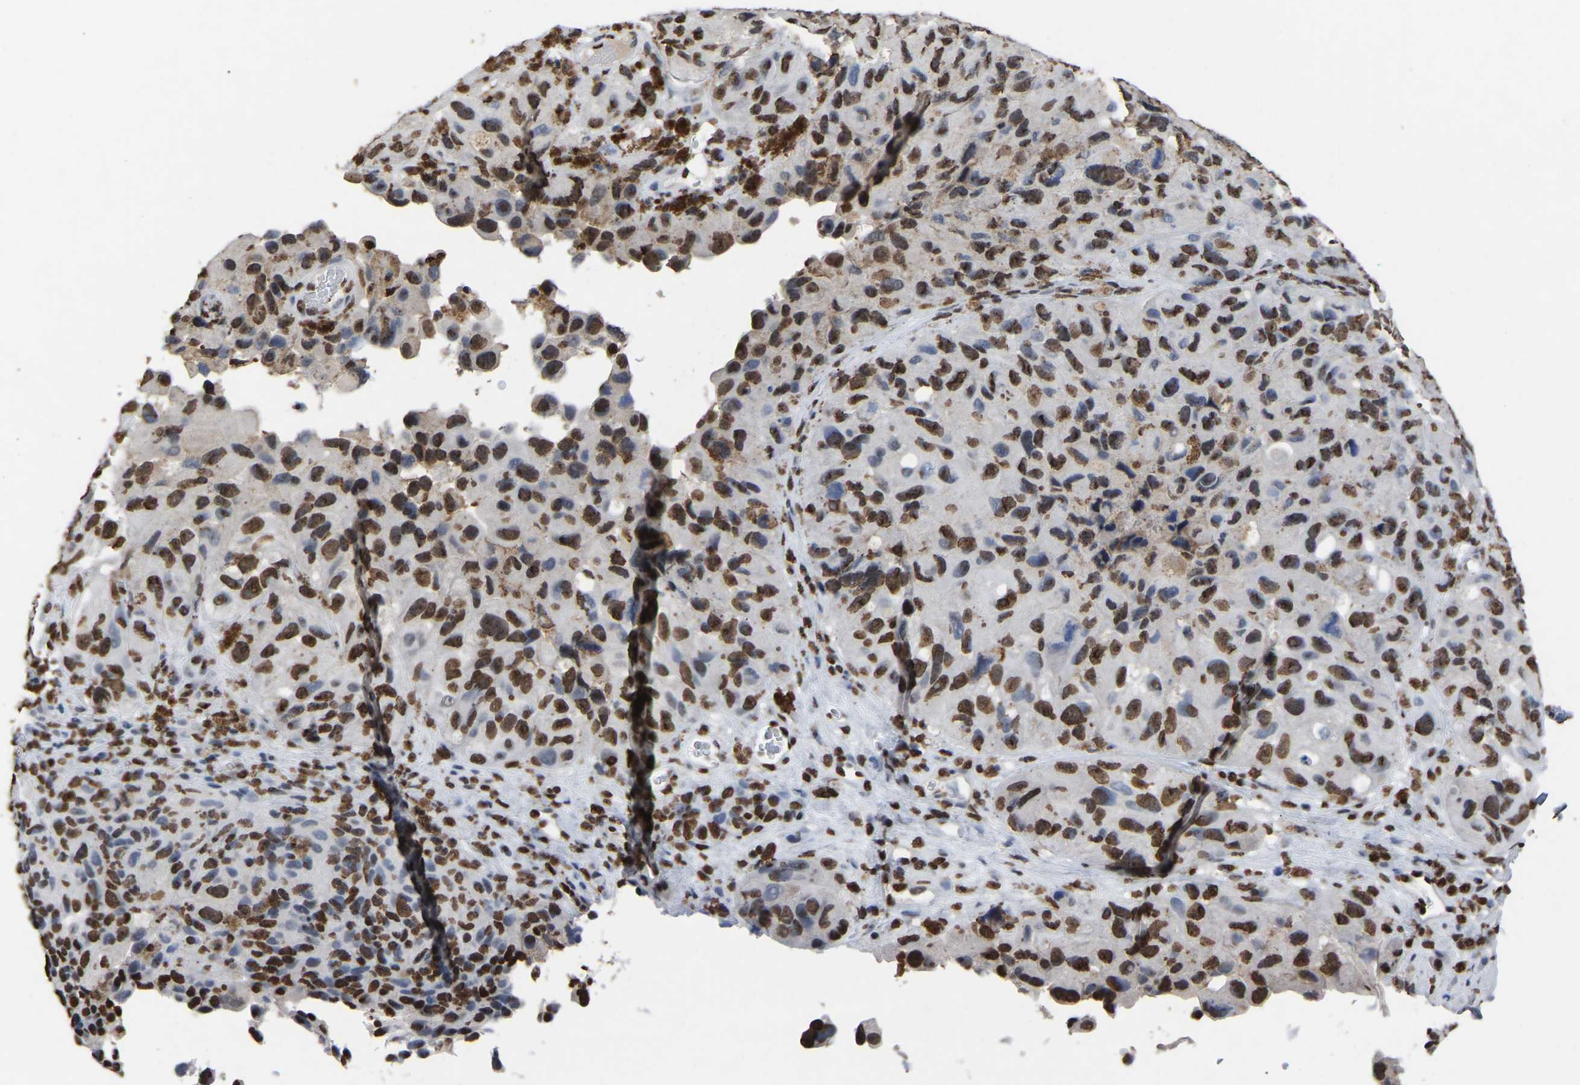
{"staining": {"intensity": "strong", "quantity": ">75%", "location": "nuclear"}, "tissue": "melanoma", "cell_type": "Tumor cells", "image_type": "cancer", "snomed": [{"axis": "morphology", "description": "Malignant melanoma, NOS"}, {"axis": "topography", "description": "Skin"}], "caption": "Immunohistochemical staining of human melanoma exhibits high levels of strong nuclear staining in approximately >75% of tumor cells.", "gene": "RBL2", "patient": {"sex": "female", "age": 73}}